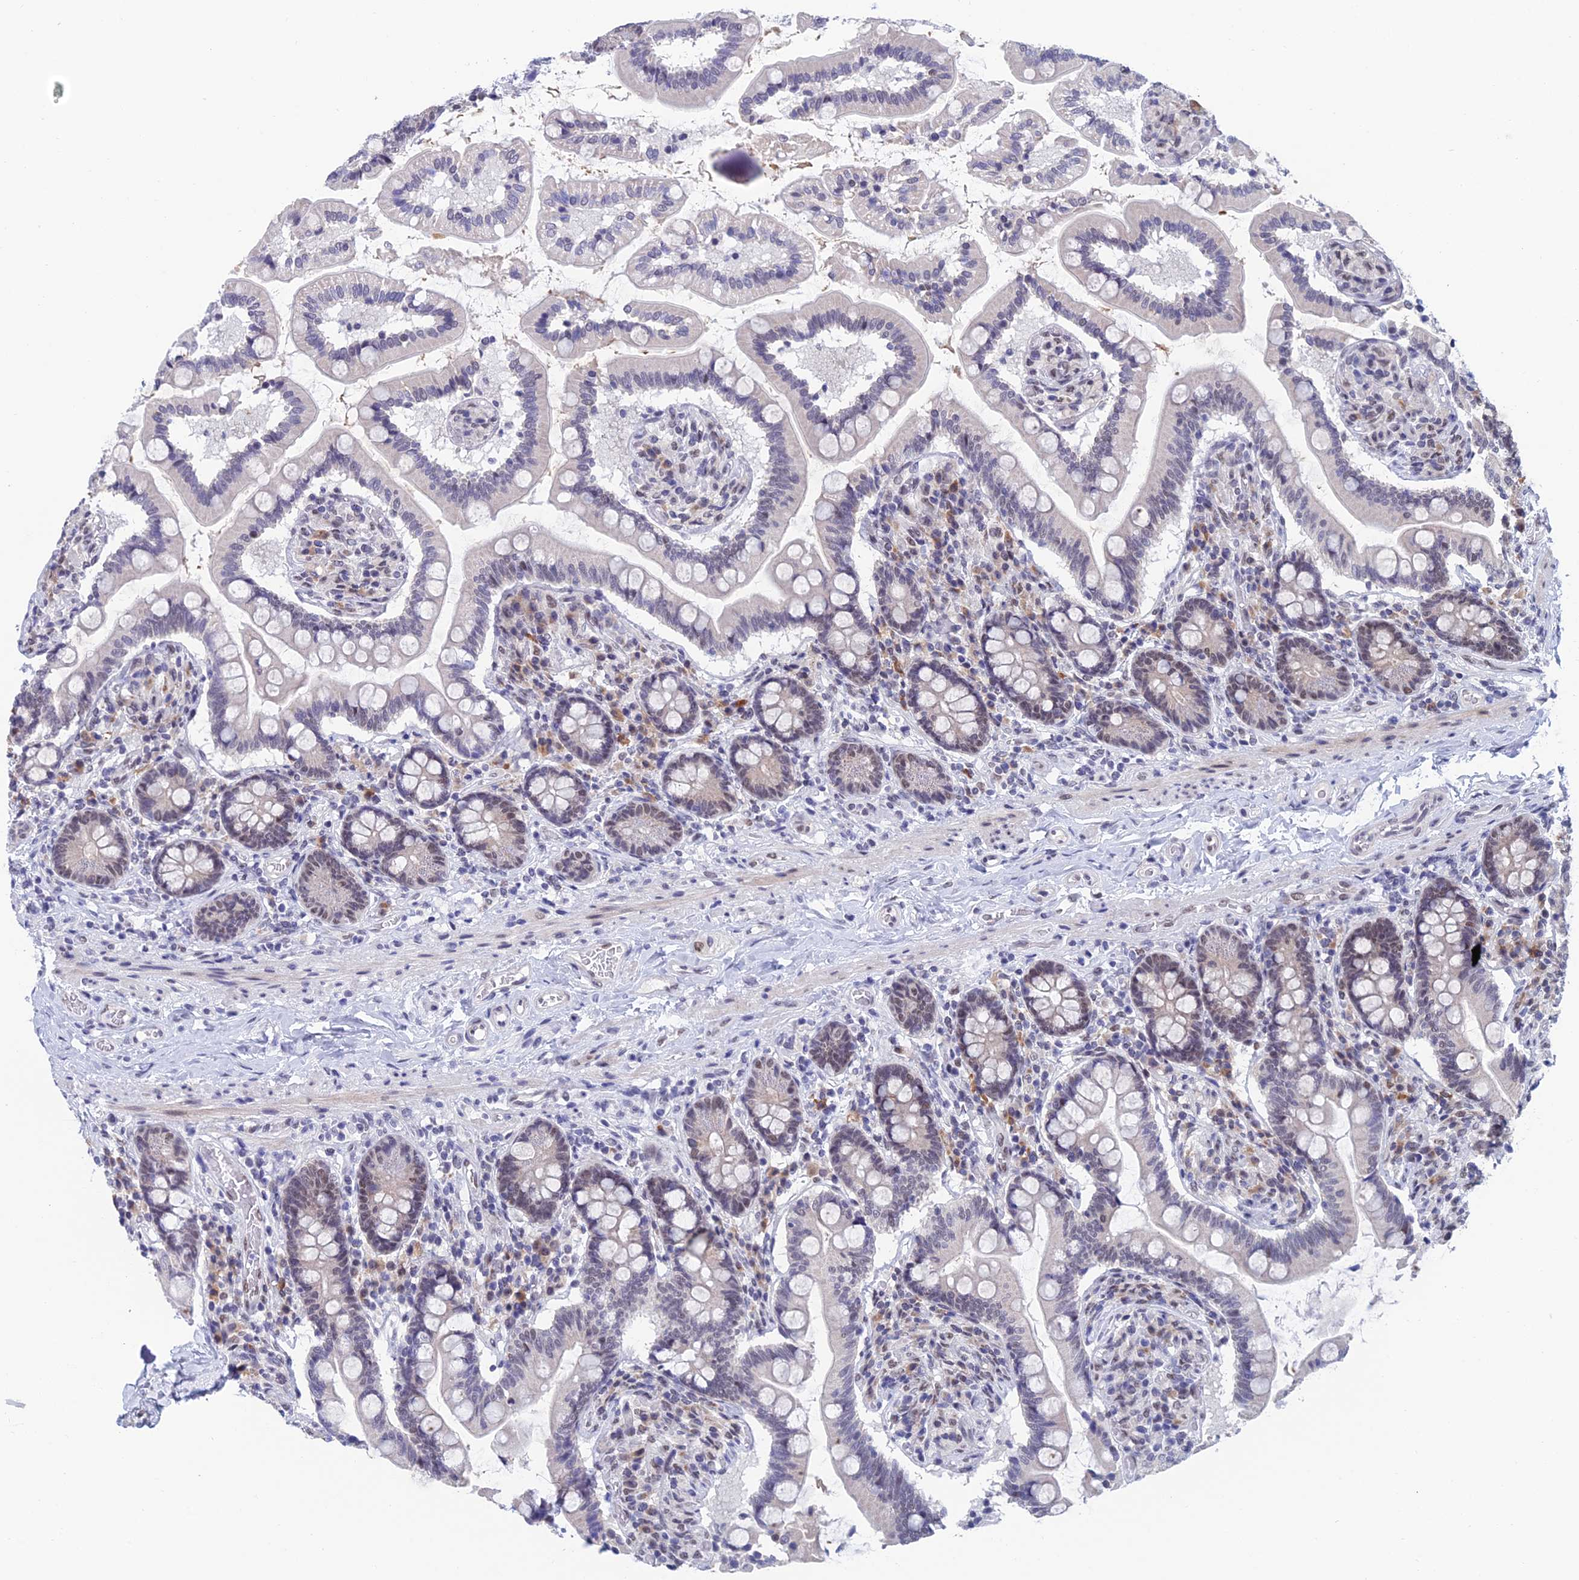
{"staining": {"intensity": "weak", "quantity": "<25%", "location": "nuclear"}, "tissue": "small intestine", "cell_type": "Glandular cells", "image_type": "normal", "snomed": [{"axis": "morphology", "description": "Normal tissue, NOS"}, {"axis": "topography", "description": "Small intestine"}], "caption": "Immunohistochemistry histopathology image of unremarkable small intestine: human small intestine stained with DAB (3,3'-diaminobenzidine) displays no significant protein expression in glandular cells.", "gene": "NABP2", "patient": {"sex": "female", "age": 64}}